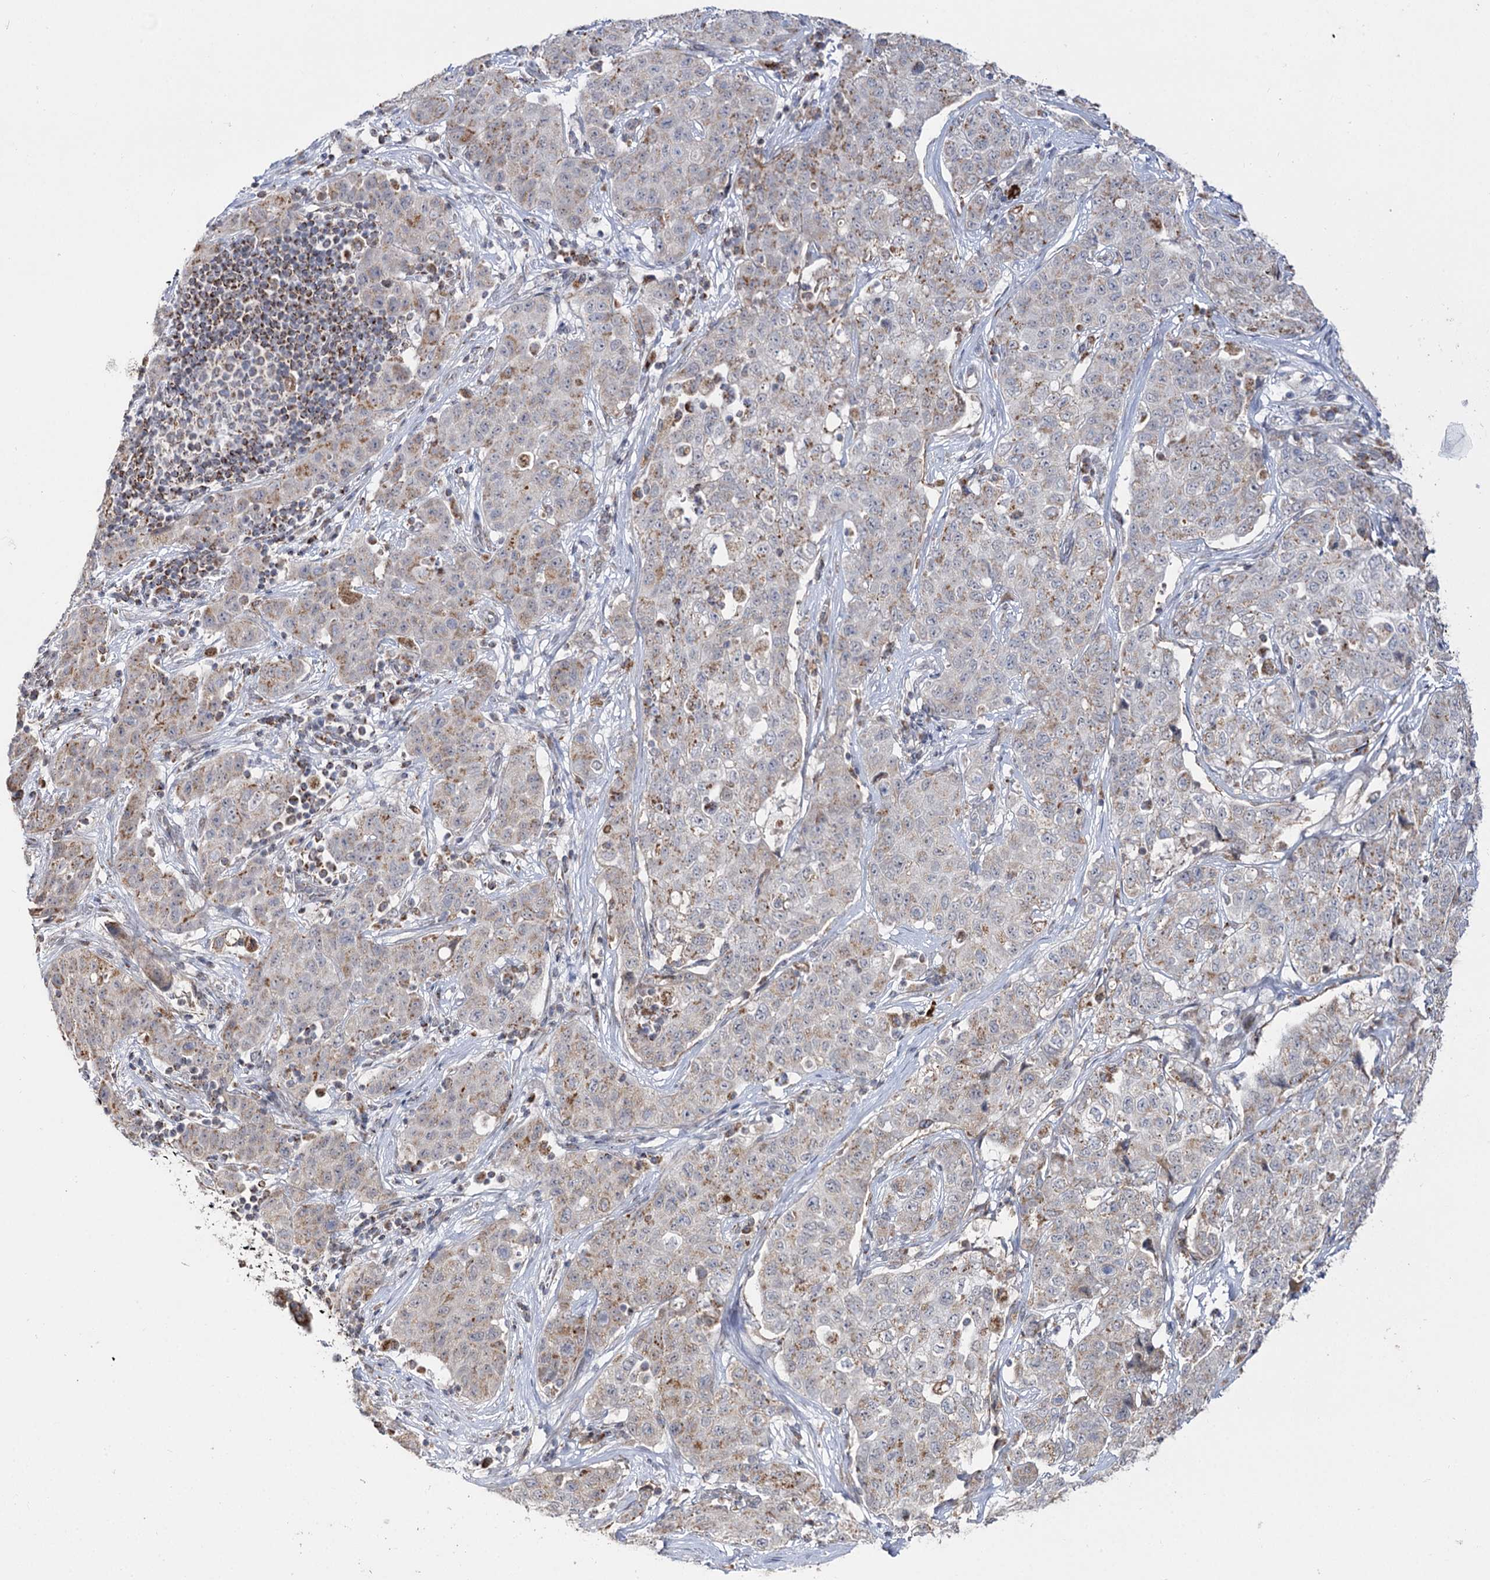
{"staining": {"intensity": "weak", "quantity": "25%-75%", "location": "cytoplasmic/membranous"}, "tissue": "stomach cancer", "cell_type": "Tumor cells", "image_type": "cancer", "snomed": [{"axis": "morphology", "description": "Normal tissue, NOS"}, {"axis": "morphology", "description": "Adenocarcinoma, NOS"}, {"axis": "topography", "description": "Lymph node"}, {"axis": "topography", "description": "Stomach"}], "caption": "Immunohistochemical staining of human stomach adenocarcinoma demonstrates low levels of weak cytoplasmic/membranous protein expression in approximately 25%-75% of tumor cells. The staining was performed using DAB (3,3'-diaminobenzidine), with brown indicating positive protein expression. Nuclei are stained blue with hematoxylin.", "gene": "CBR4", "patient": {"sex": "male", "age": 48}}